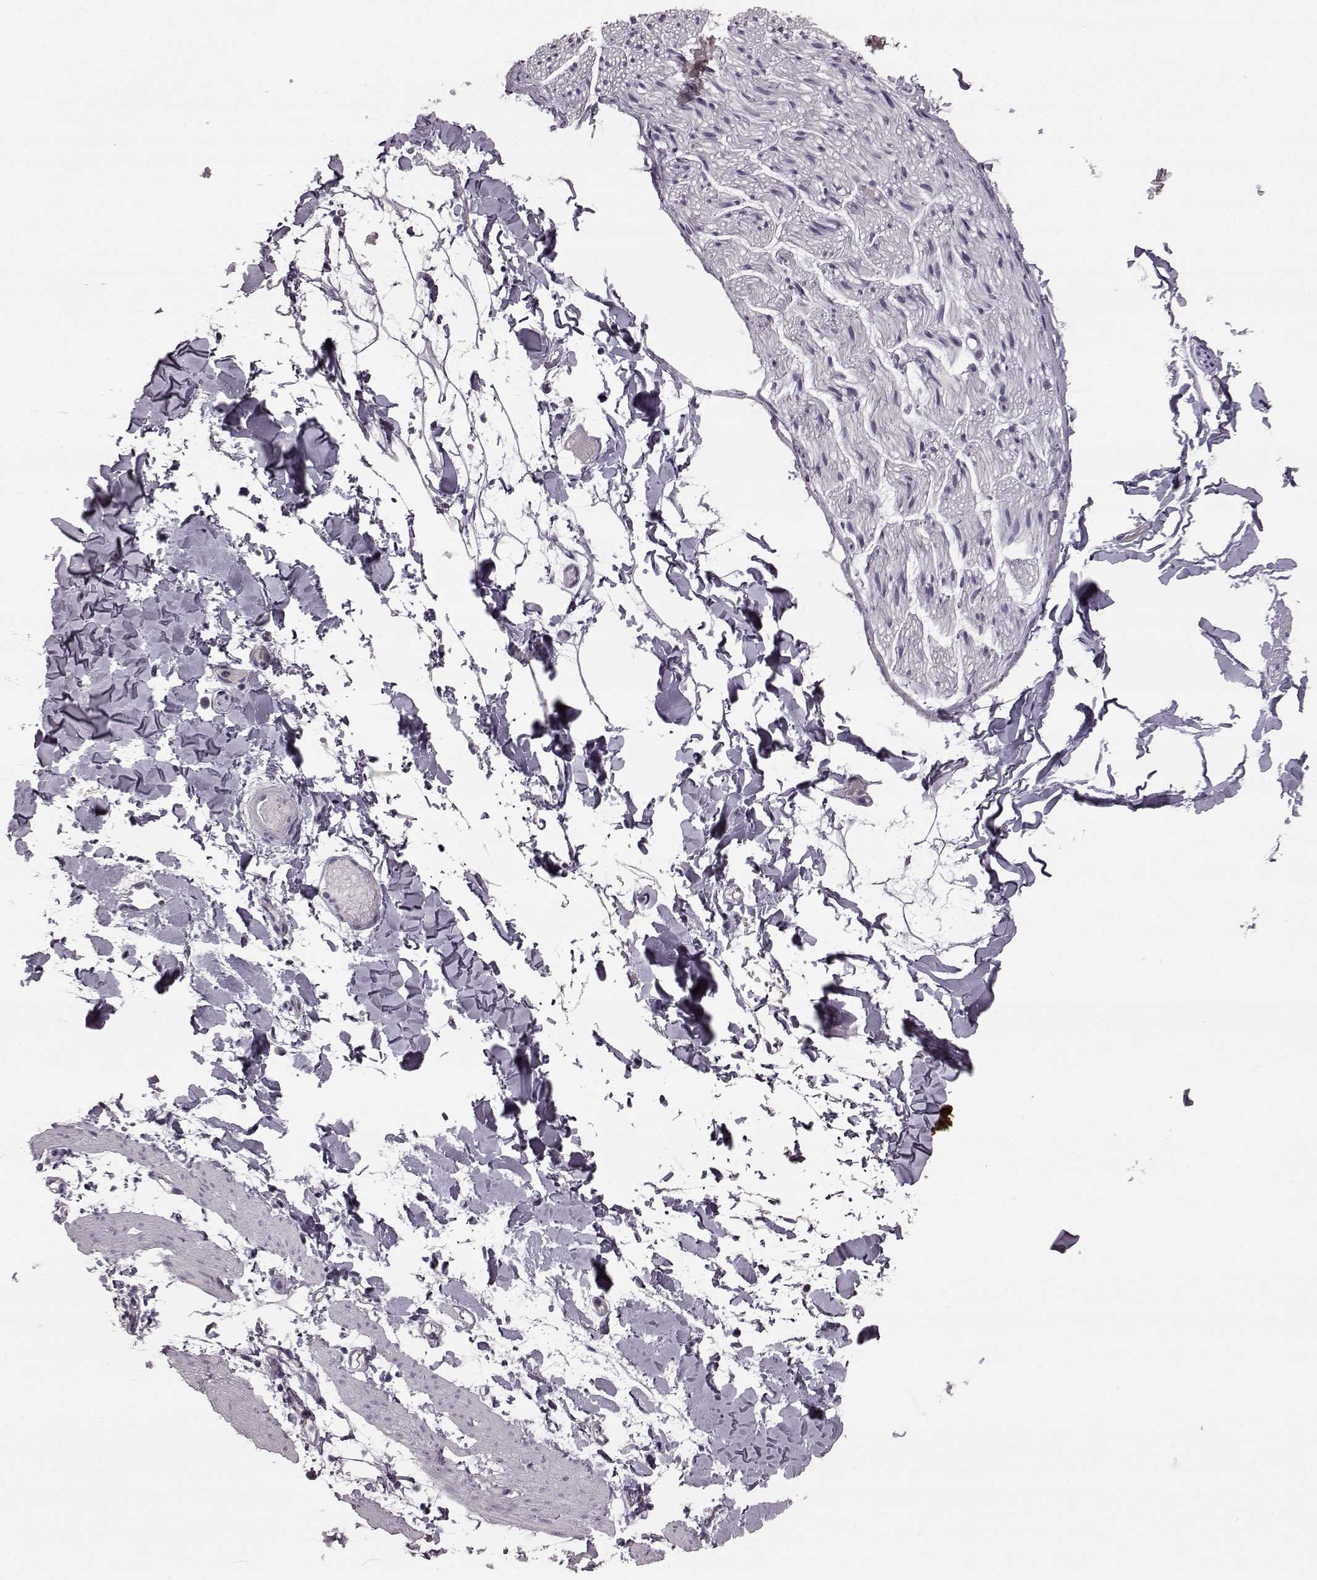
{"staining": {"intensity": "negative", "quantity": "none", "location": "none"}, "tissue": "adipose tissue", "cell_type": "Adipocytes", "image_type": "normal", "snomed": [{"axis": "morphology", "description": "Normal tissue, NOS"}, {"axis": "topography", "description": "Gallbladder"}, {"axis": "topography", "description": "Peripheral nerve tissue"}], "caption": "Immunohistochemistry of benign adipose tissue exhibits no positivity in adipocytes.", "gene": "PRPH2", "patient": {"sex": "female", "age": 45}}